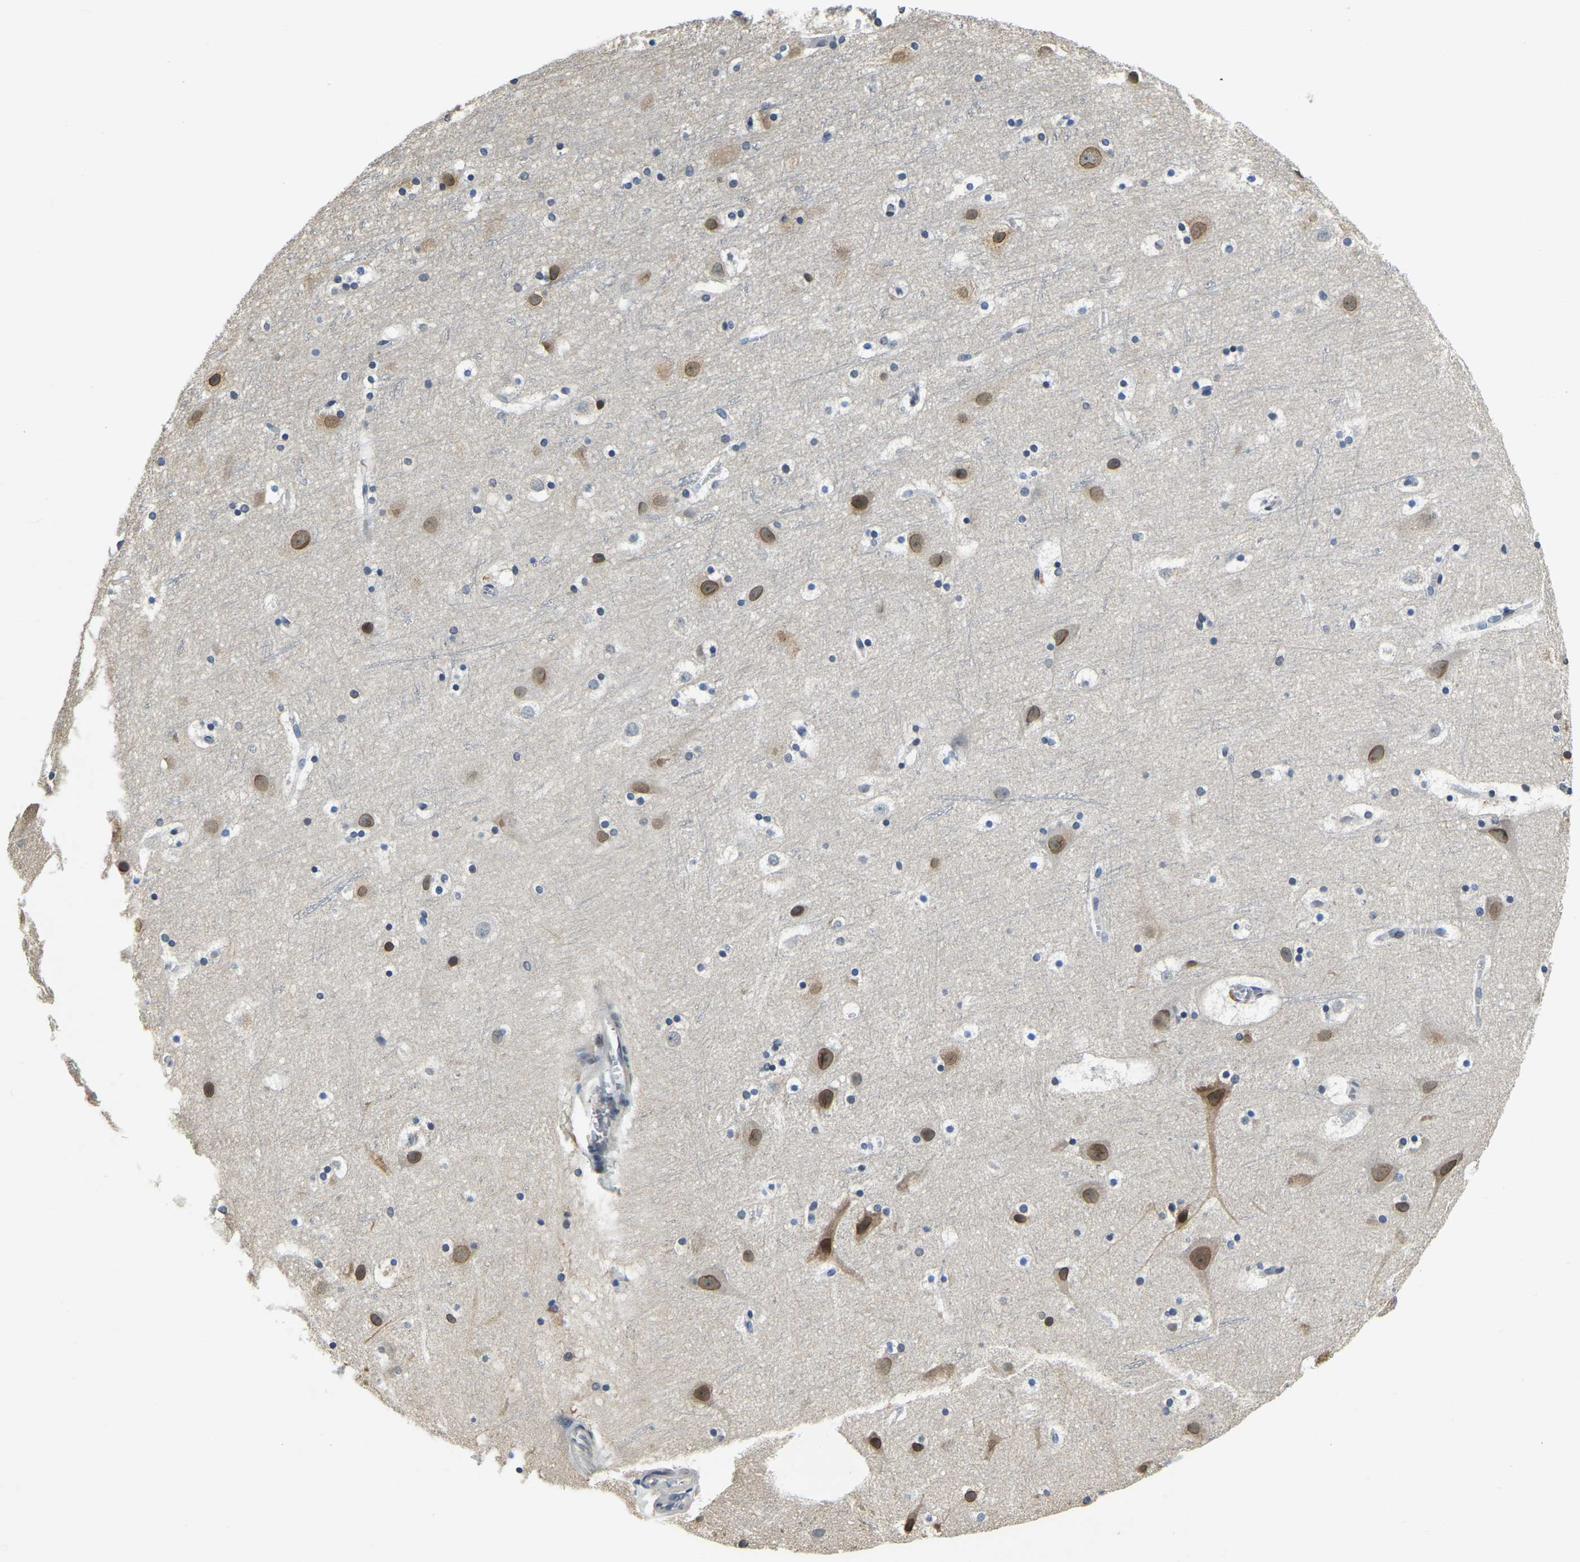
{"staining": {"intensity": "negative", "quantity": "none", "location": "none"}, "tissue": "cerebral cortex", "cell_type": "Endothelial cells", "image_type": "normal", "snomed": [{"axis": "morphology", "description": "Normal tissue, NOS"}, {"axis": "topography", "description": "Cerebral cortex"}], "caption": "Unremarkable cerebral cortex was stained to show a protein in brown. There is no significant staining in endothelial cells. (Immunohistochemistry (ihc), brightfield microscopy, high magnification).", "gene": "RANBP2", "patient": {"sex": "male", "age": 45}}